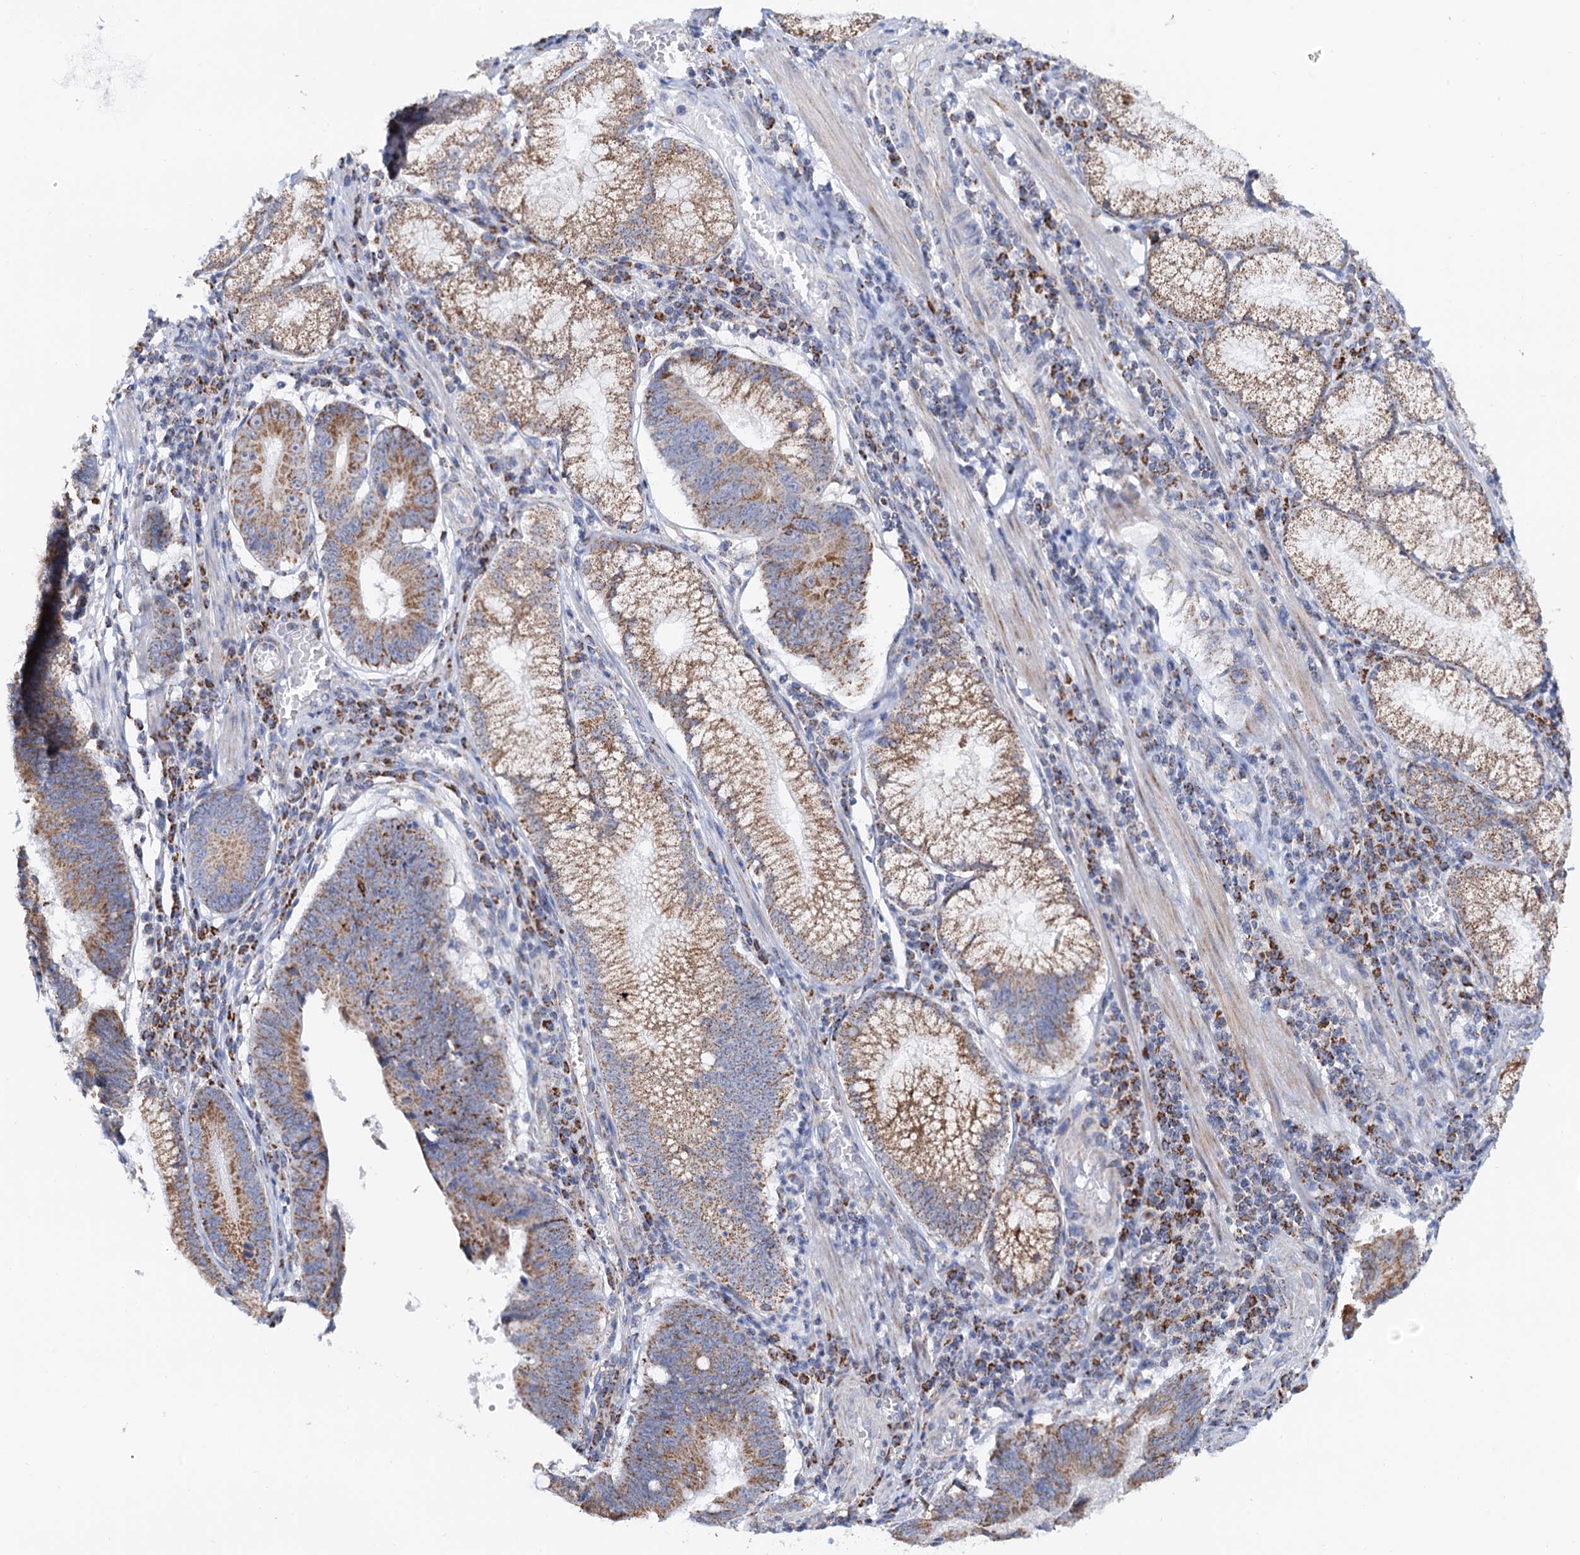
{"staining": {"intensity": "moderate", "quantity": ">75%", "location": "cytoplasmic/membranous"}, "tissue": "stomach cancer", "cell_type": "Tumor cells", "image_type": "cancer", "snomed": [{"axis": "morphology", "description": "Adenocarcinoma, NOS"}, {"axis": "topography", "description": "Stomach"}], "caption": "DAB (3,3'-diaminobenzidine) immunohistochemical staining of human adenocarcinoma (stomach) shows moderate cytoplasmic/membranous protein positivity in approximately >75% of tumor cells. The staining was performed using DAB (3,3'-diaminobenzidine), with brown indicating positive protein expression. Nuclei are stained blue with hematoxylin.", "gene": "C2CD3", "patient": {"sex": "male", "age": 59}}